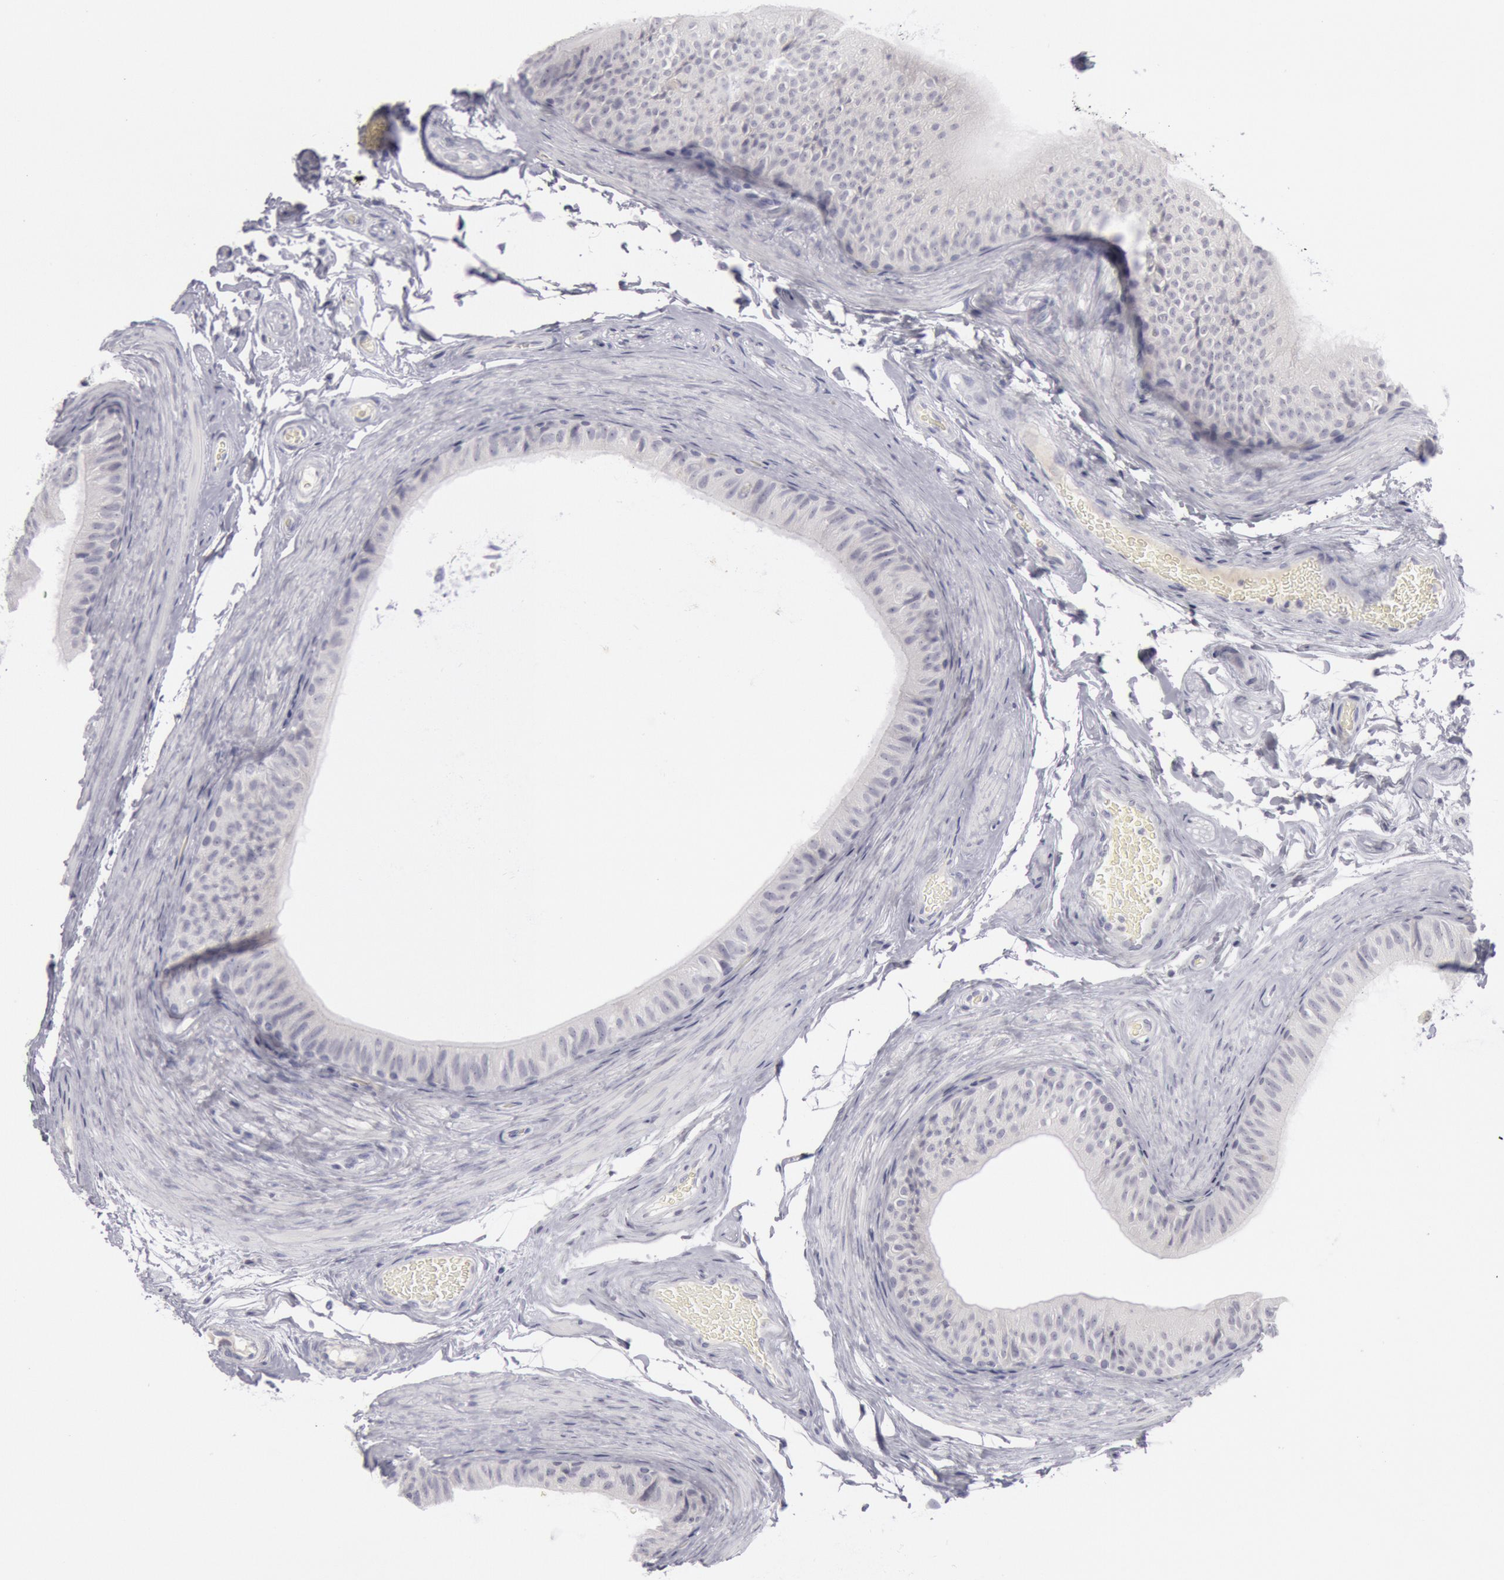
{"staining": {"intensity": "negative", "quantity": "none", "location": "none"}, "tissue": "epididymis", "cell_type": "Glandular cells", "image_type": "normal", "snomed": [{"axis": "morphology", "description": "Normal tissue, NOS"}, {"axis": "topography", "description": "Testis"}, {"axis": "topography", "description": "Epididymis"}], "caption": "Immunohistochemical staining of benign epididymis shows no significant expression in glandular cells.", "gene": "KRT16", "patient": {"sex": "male", "age": 36}}